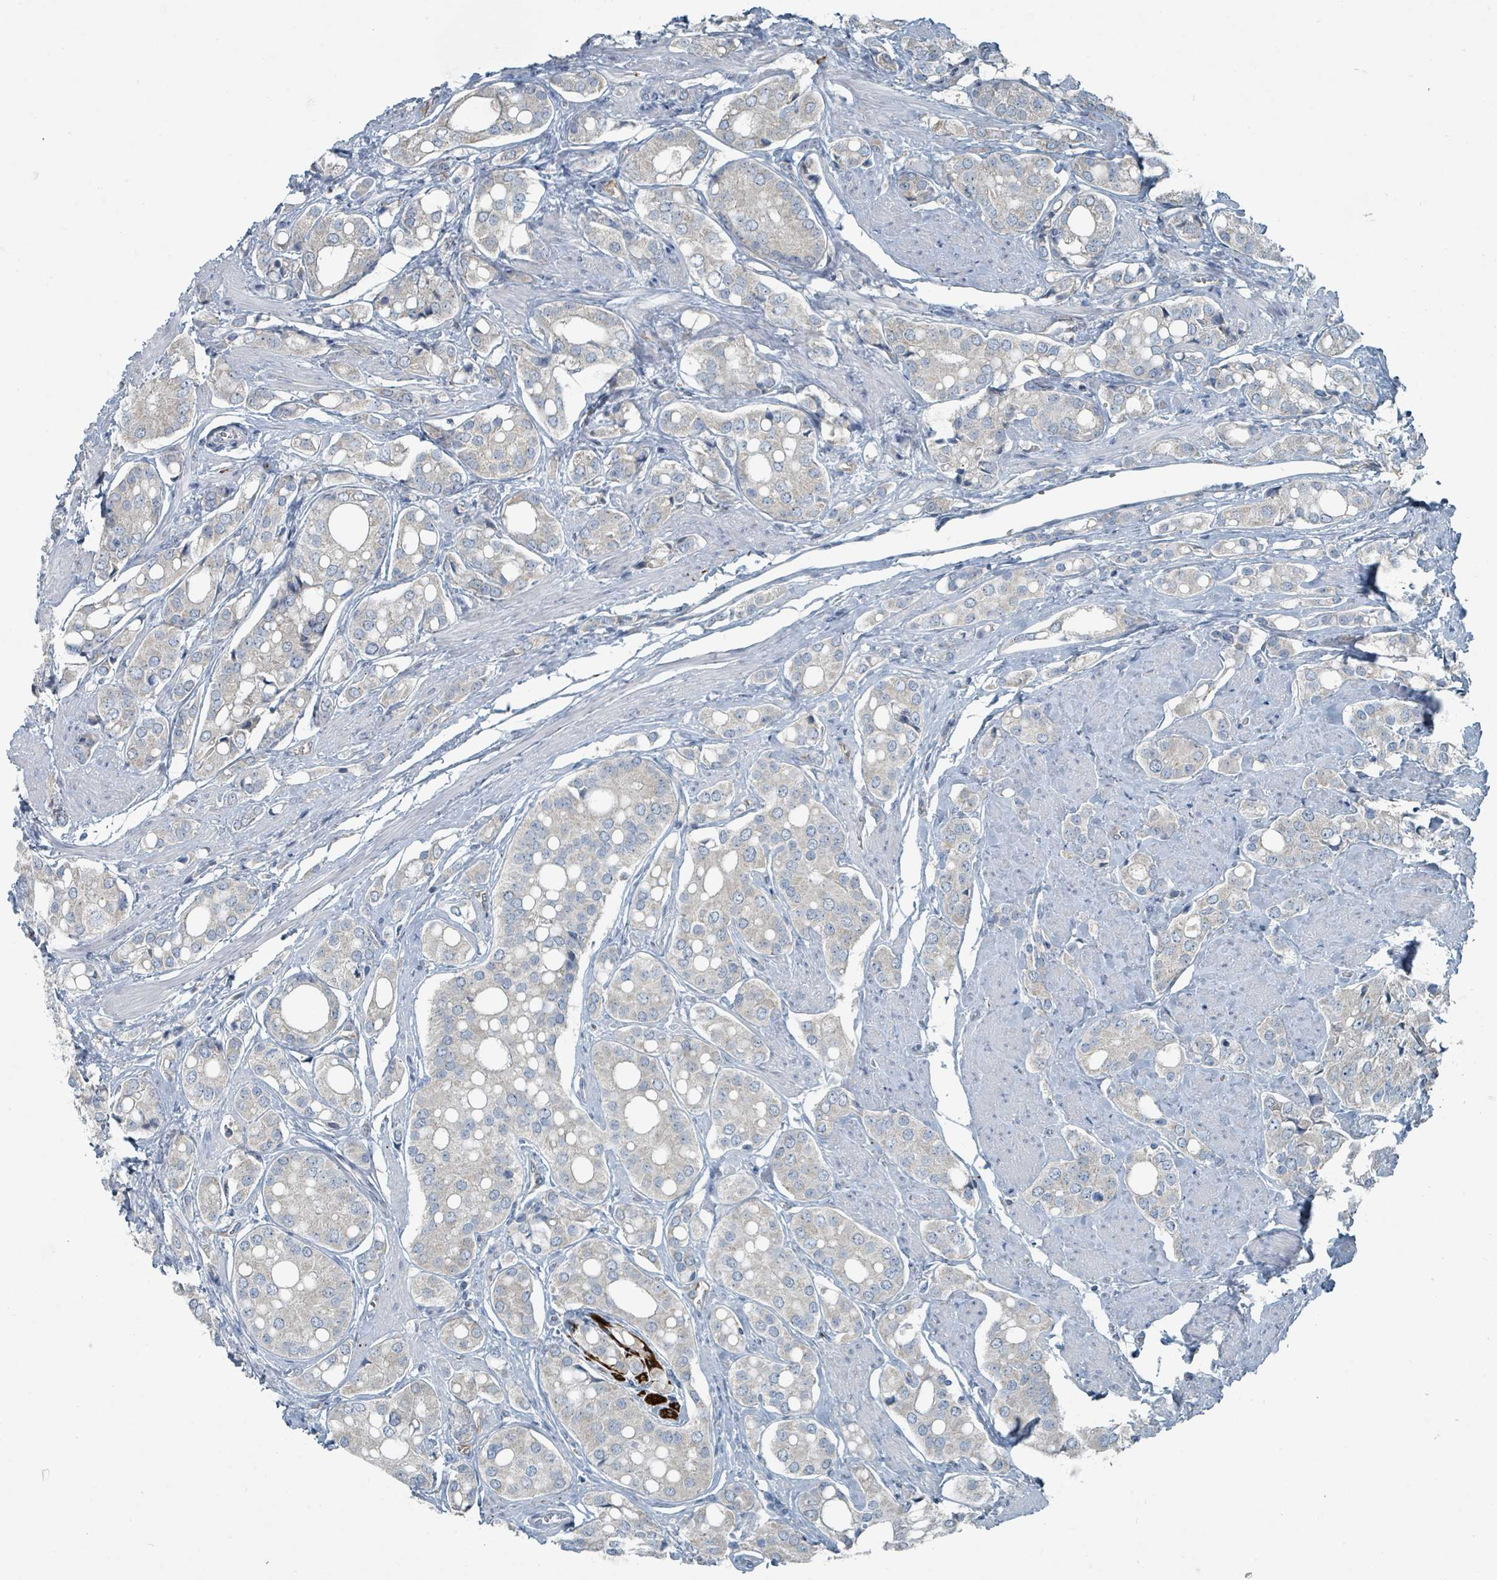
{"staining": {"intensity": "negative", "quantity": "none", "location": "none"}, "tissue": "prostate cancer", "cell_type": "Tumor cells", "image_type": "cancer", "snomed": [{"axis": "morphology", "description": "Adenocarcinoma, High grade"}, {"axis": "topography", "description": "Prostate"}], "caption": "The micrograph shows no staining of tumor cells in prostate cancer (high-grade adenocarcinoma).", "gene": "RASA4", "patient": {"sex": "male", "age": 71}}